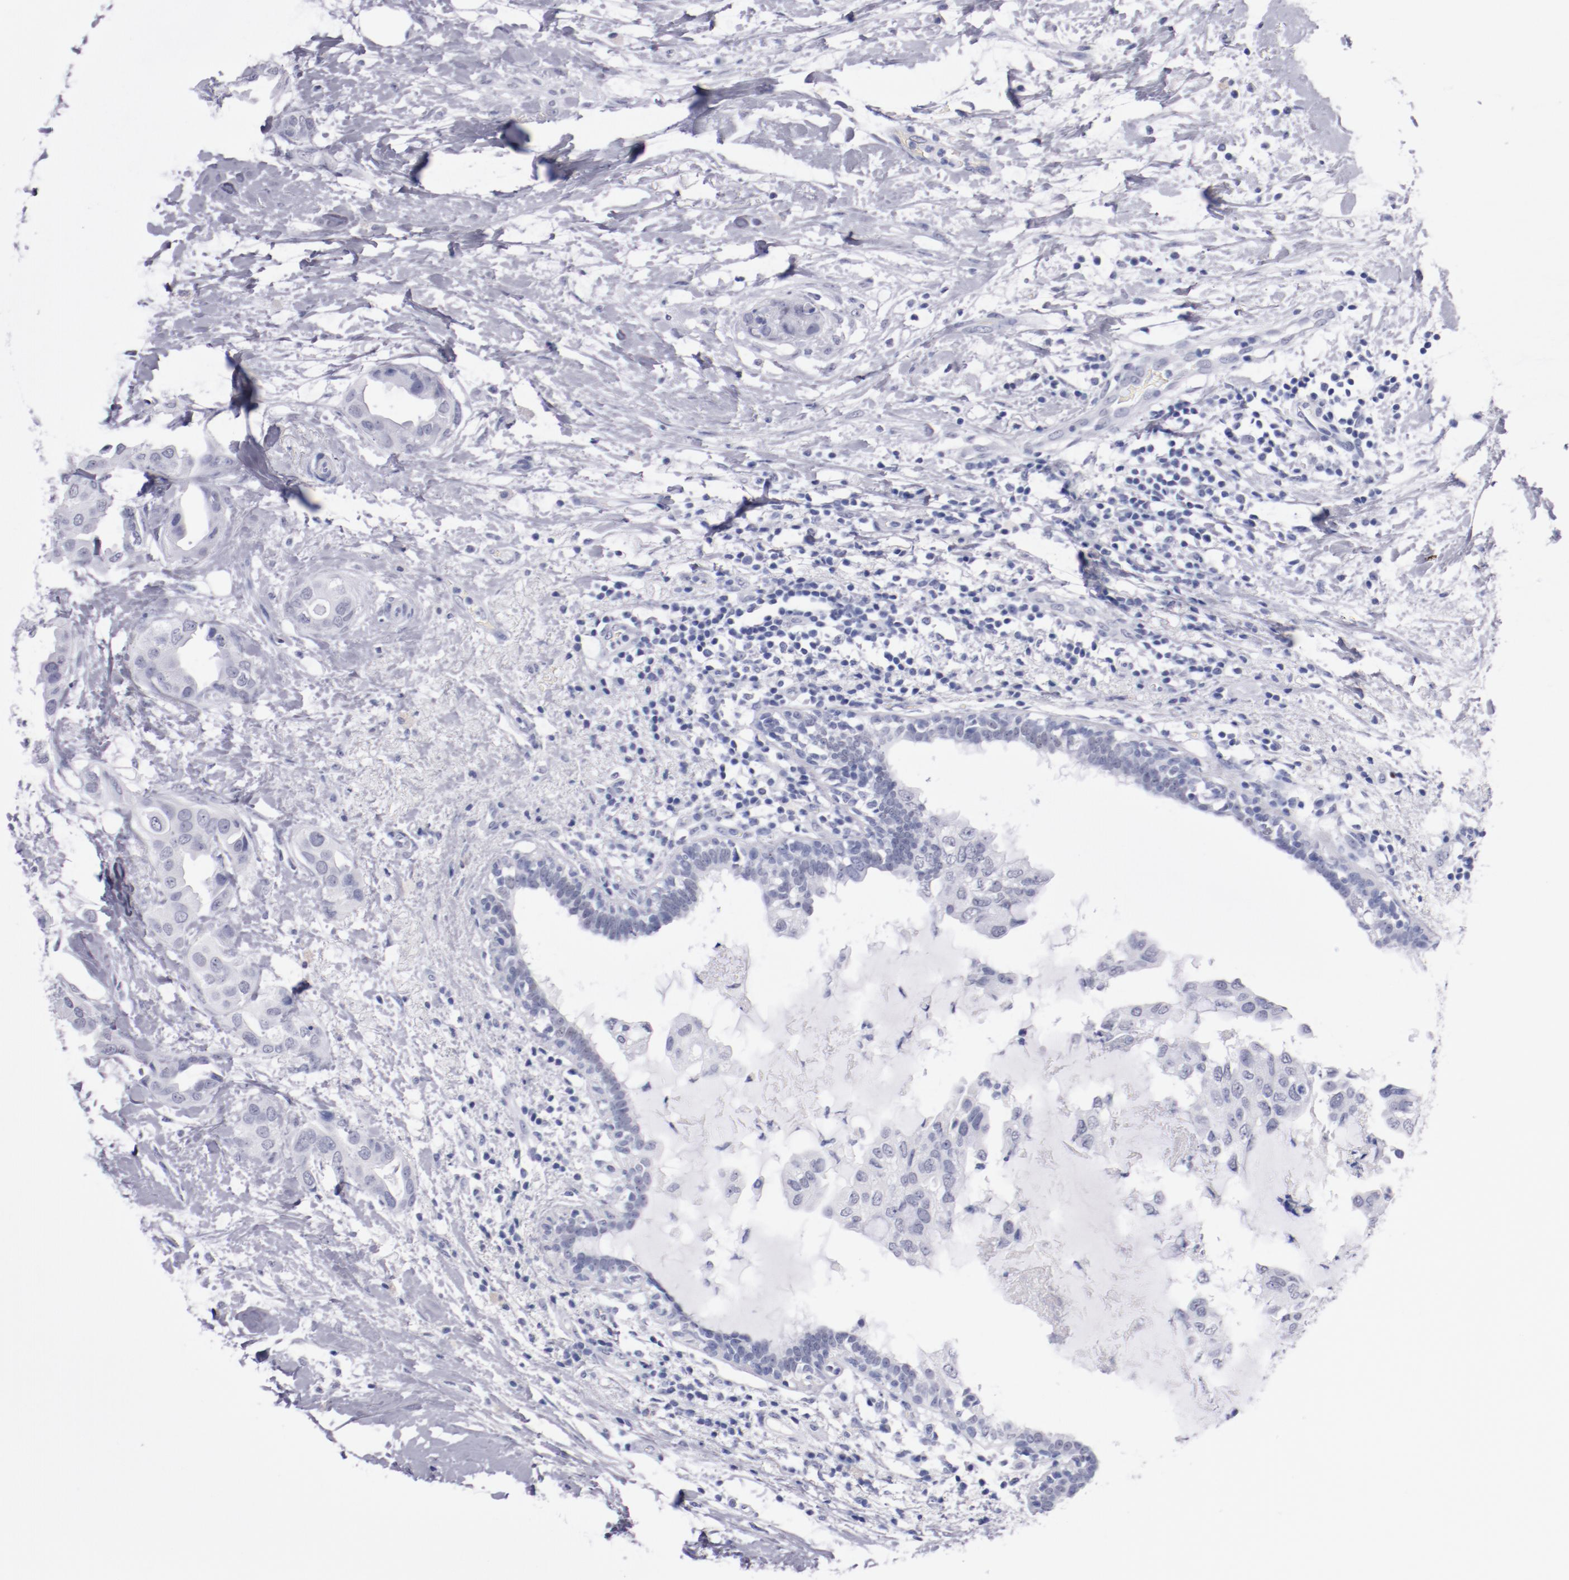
{"staining": {"intensity": "negative", "quantity": "none", "location": "none"}, "tissue": "breast cancer", "cell_type": "Tumor cells", "image_type": "cancer", "snomed": [{"axis": "morphology", "description": "Duct carcinoma"}, {"axis": "topography", "description": "Breast"}], "caption": "Breast invasive ductal carcinoma was stained to show a protein in brown. There is no significant positivity in tumor cells.", "gene": "HNF1B", "patient": {"sex": "female", "age": 40}}